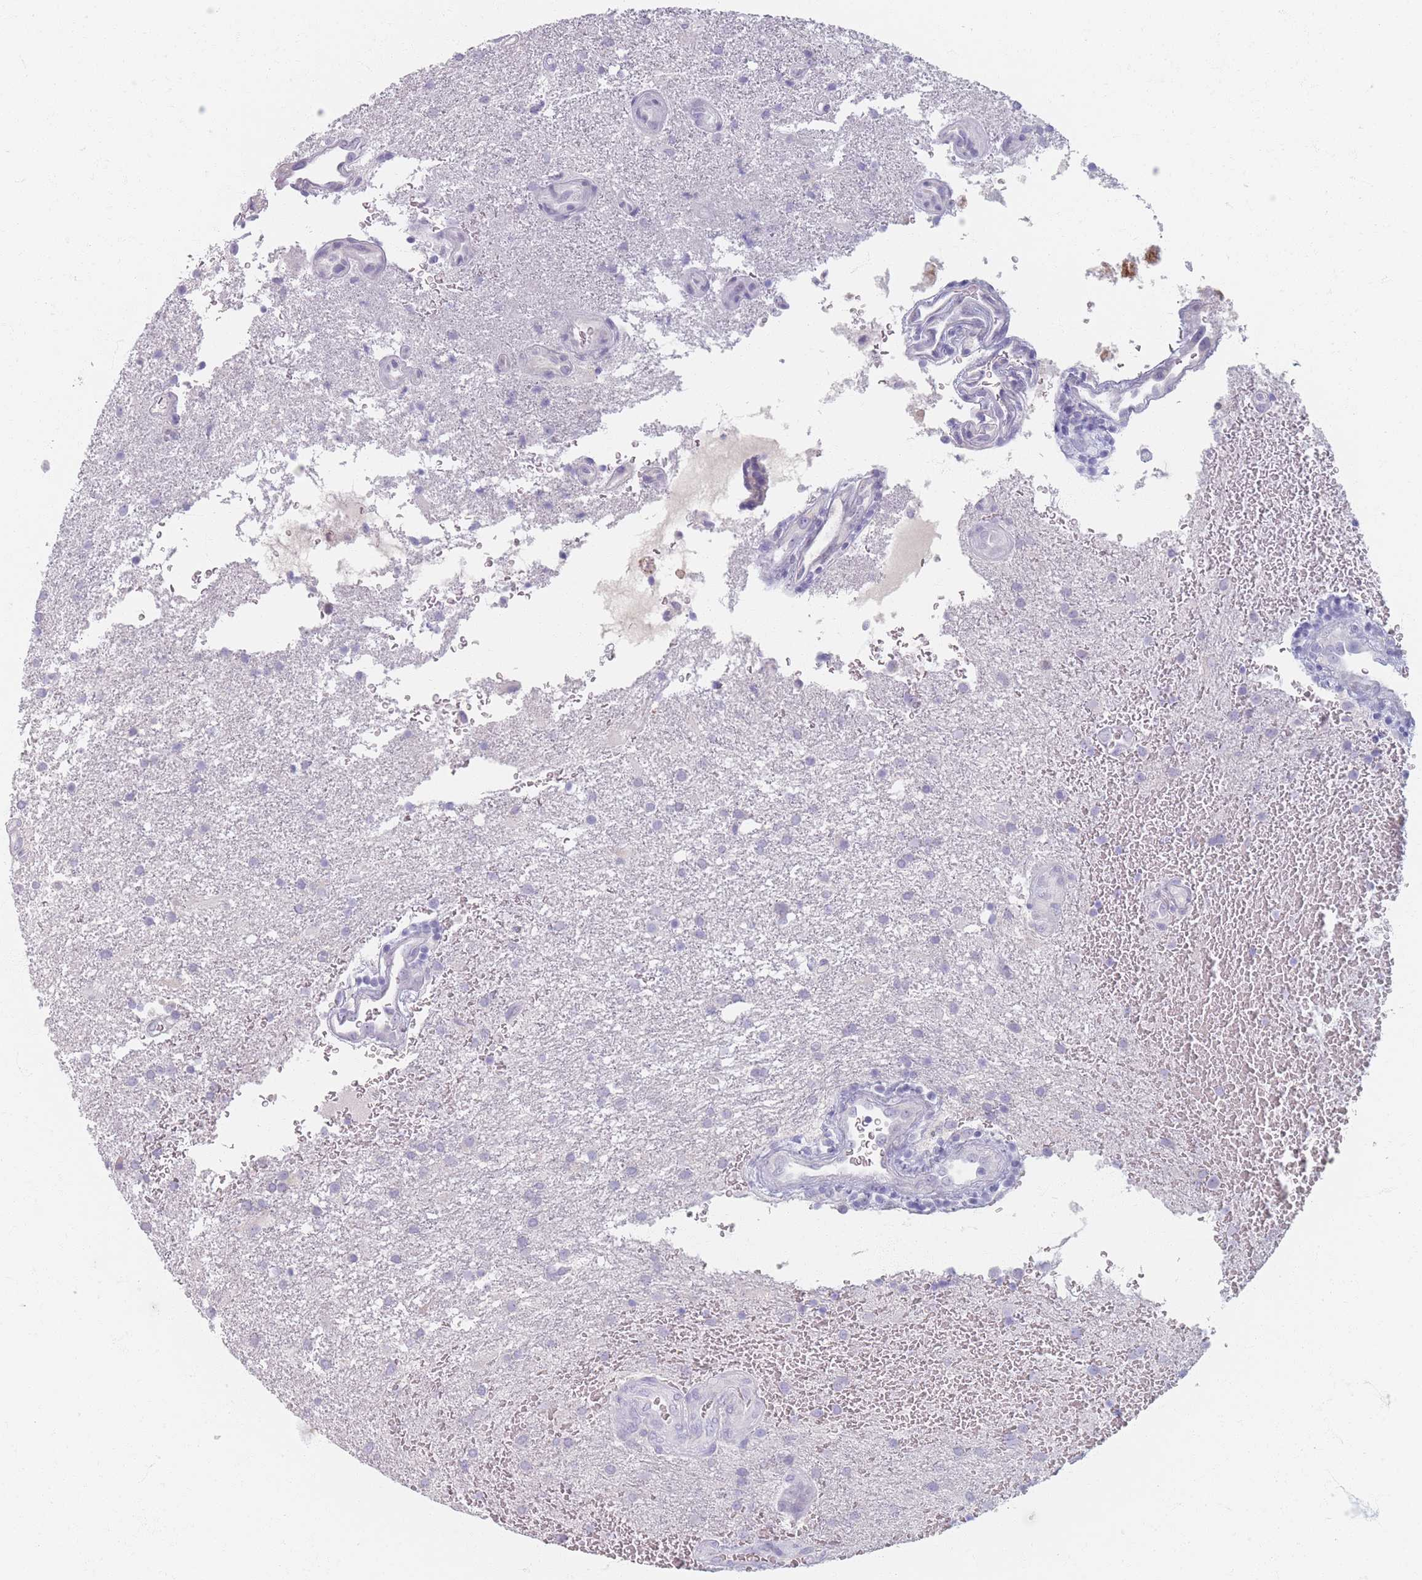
{"staining": {"intensity": "negative", "quantity": "none", "location": "none"}, "tissue": "glioma", "cell_type": "Tumor cells", "image_type": "cancer", "snomed": [{"axis": "morphology", "description": "Glioma, malignant, Low grade"}, {"axis": "topography", "description": "Brain"}], "caption": "Immunohistochemistry of malignant glioma (low-grade) shows no staining in tumor cells.", "gene": "PIGM", "patient": {"sex": "male", "age": 66}}